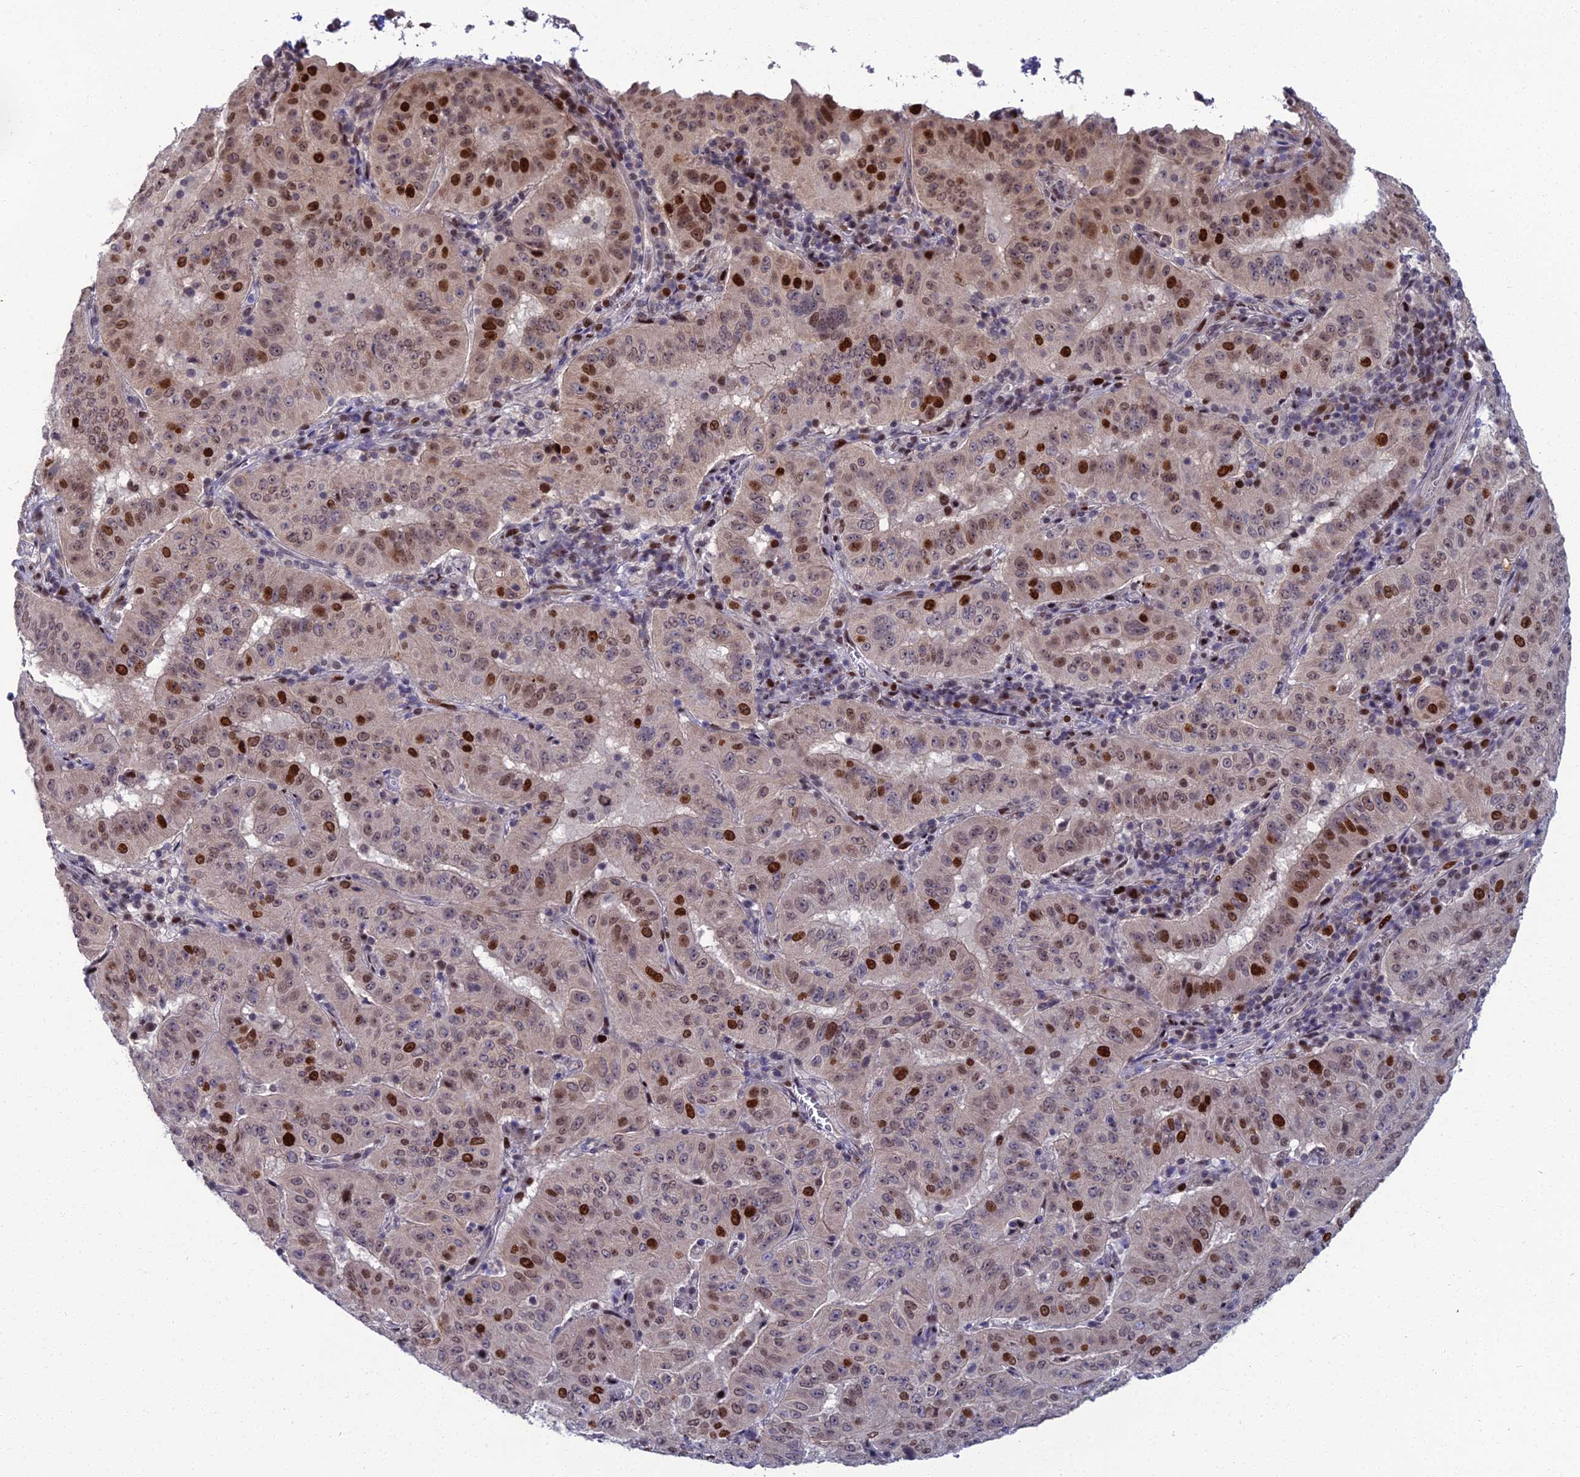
{"staining": {"intensity": "strong", "quantity": "<25%", "location": "nuclear"}, "tissue": "pancreatic cancer", "cell_type": "Tumor cells", "image_type": "cancer", "snomed": [{"axis": "morphology", "description": "Adenocarcinoma, NOS"}, {"axis": "topography", "description": "Pancreas"}], "caption": "A micrograph of pancreatic cancer stained for a protein displays strong nuclear brown staining in tumor cells. (Stains: DAB (3,3'-diaminobenzidine) in brown, nuclei in blue, Microscopy: brightfield microscopy at high magnification).", "gene": "TAF9B", "patient": {"sex": "male", "age": 63}}